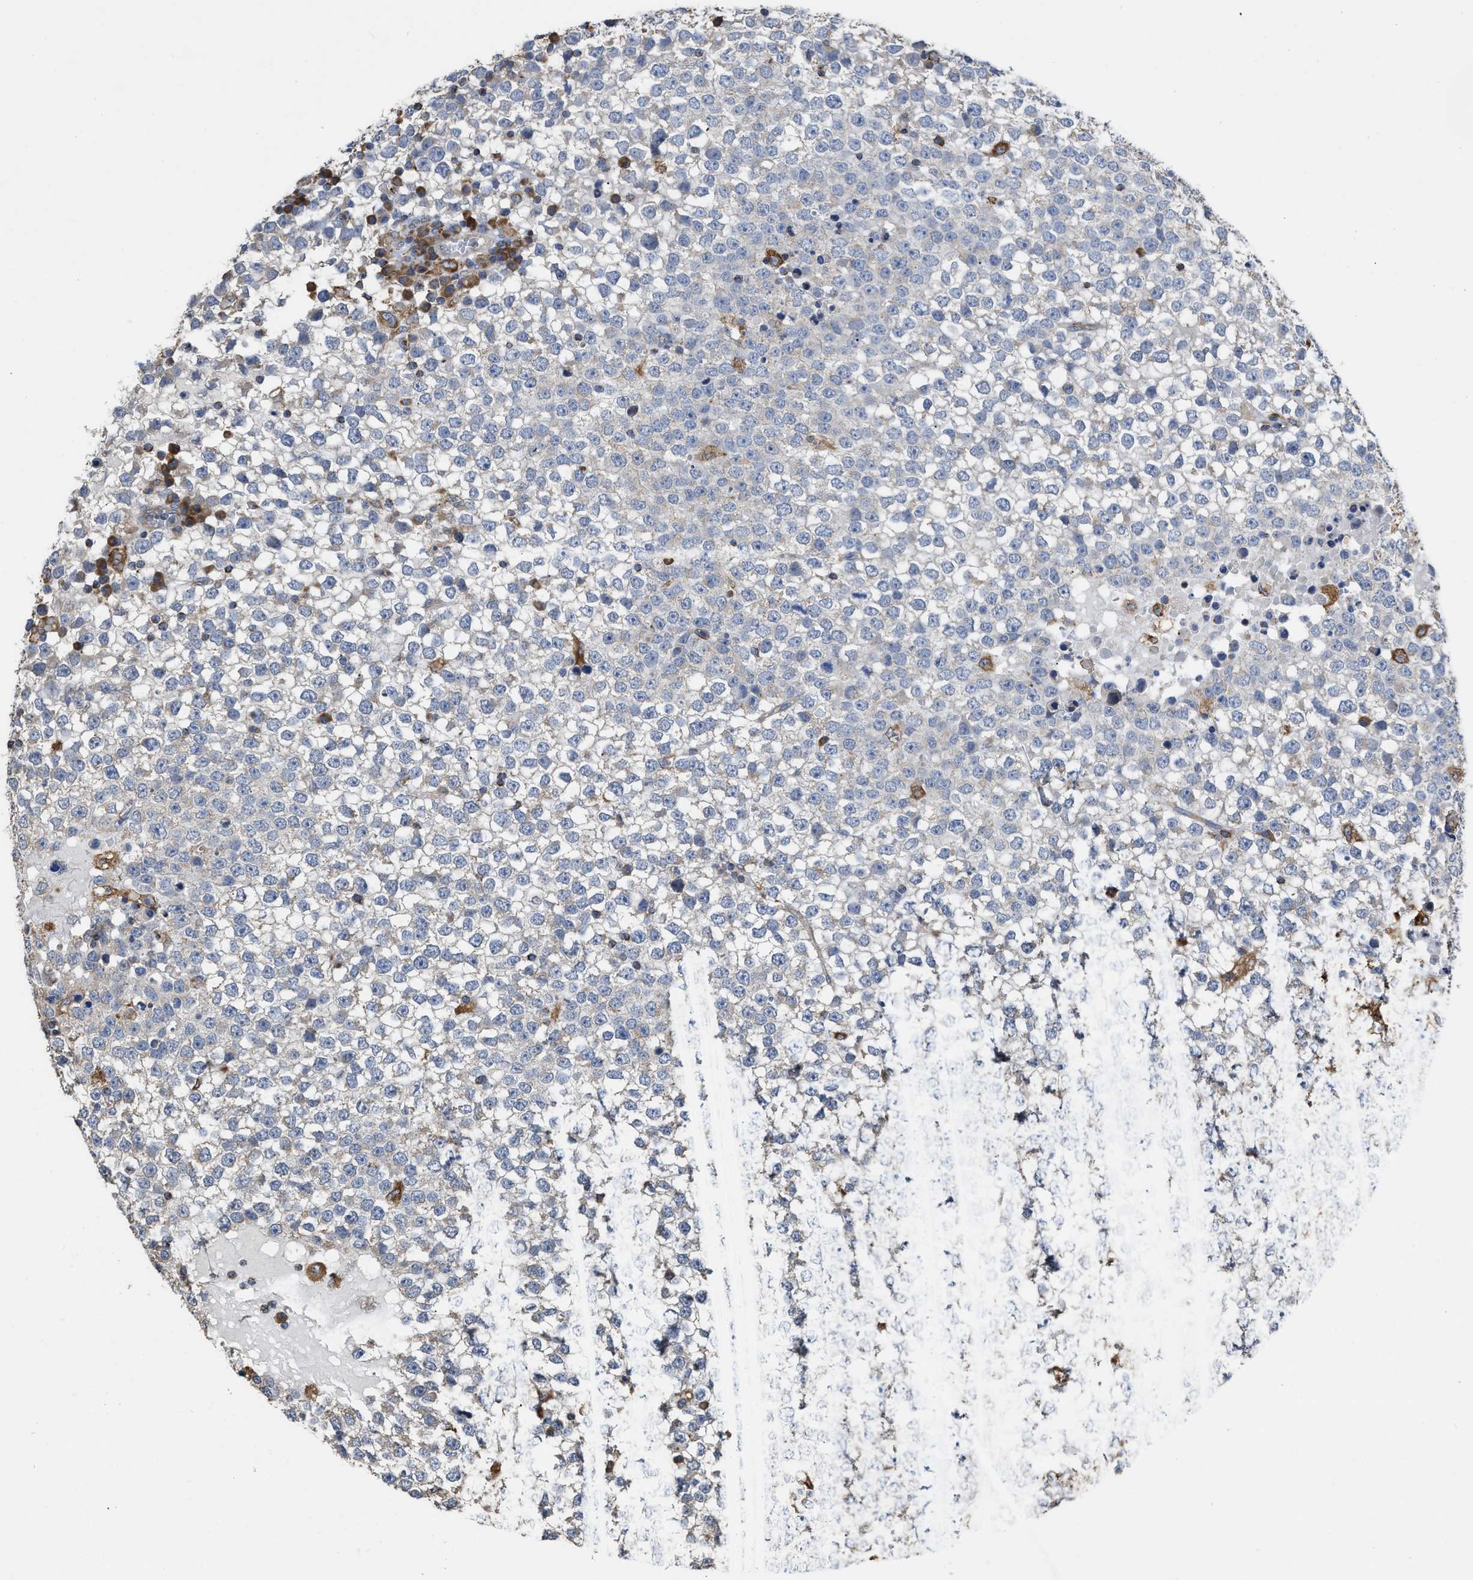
{"staining": {"intensity": "negative", "quantity": "none", "location": "none"}, "tissue": "testis cancer", "cell_type": "Tumor cells", "image_type": "cancer", "snomed": [{"axis": "morphology", "description": "Seminoma, NOS"}, {"axis": "topography", "description": "Testis"}], "caption": "IHC of human testis cancer reveals no staining in tumor cells. (DAB (3,3'-diaminobenzidine) IHC with hematoxylin counter stain).", "gene": "AK2", "patient": {"sex": "male", "age": 65}}